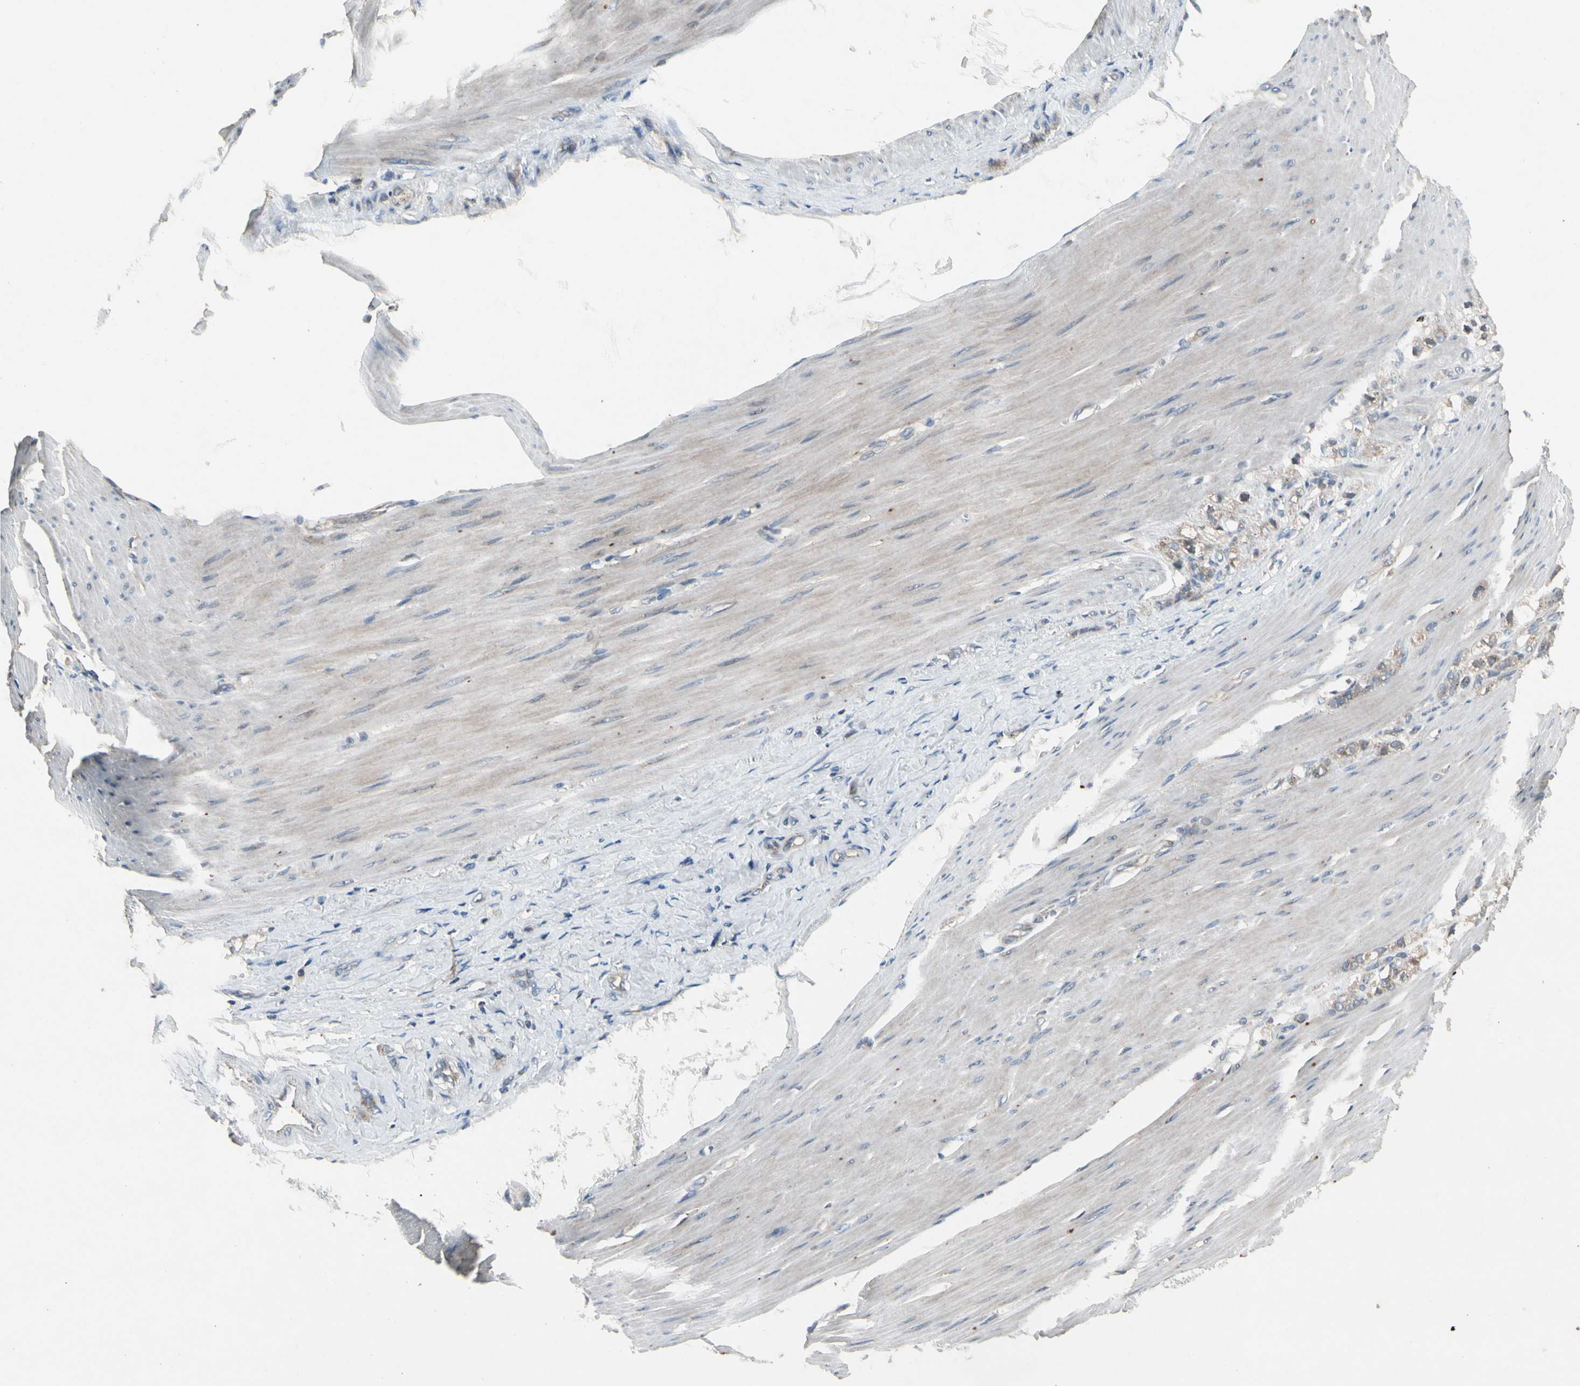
{"staining": {"intensity": "moderate", "quantity": "25%-75%", "location": "cytoplasmic/membranous"}, "tissue": "stomach cancer", "cell_type": "Tumor cells", "image_type": "cancer", "snomed": [{"axis": "morphology", "description": "Adenocarcinoma, NOS"}, {"axis": "topography", "description": "Stomach"}], "caption": "Immunohistochemistry (IHC) image of neoplastic tissue: stomach cancer stained using immunohistochemistry (IHC) displays medium levels of moderate protein expression localized specifically in the cytoplasmic/membranous of tumor cells, appearing as a cytoplasmic/membranous brown color.", "gene": "NMI", "patient": {"sex": "male", "age": 82}}